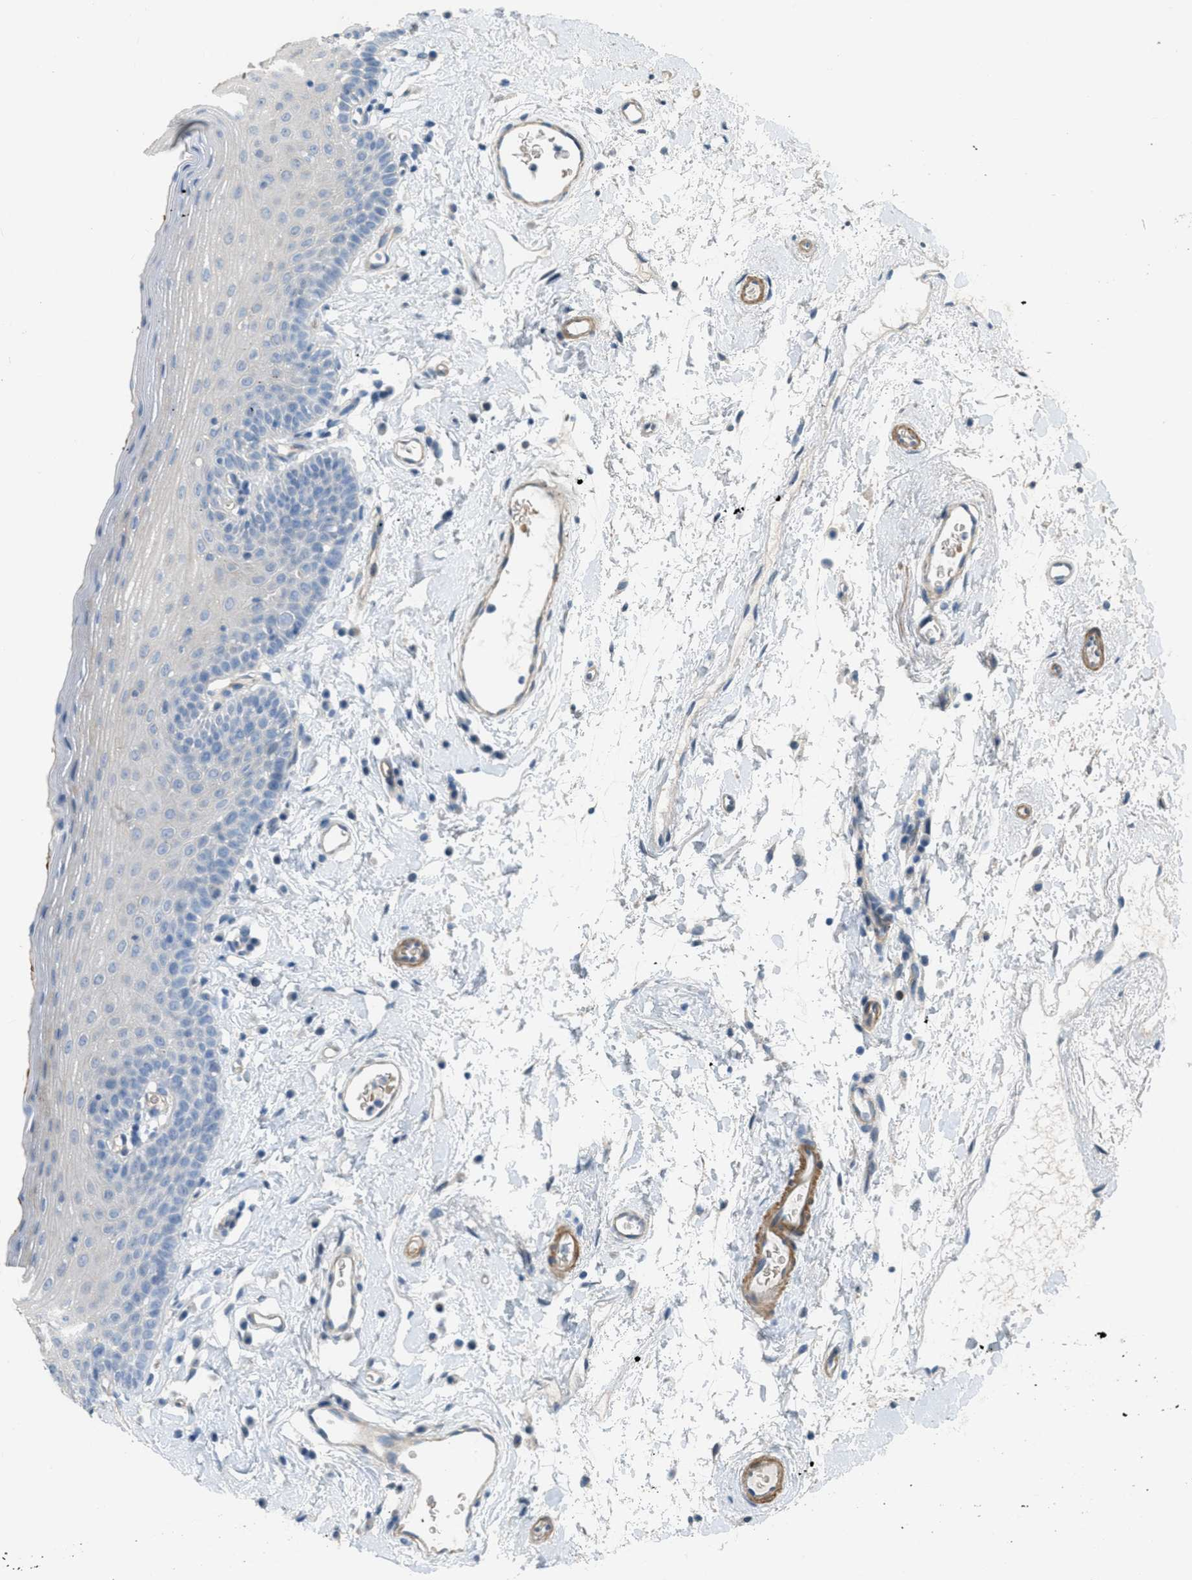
{"staining": {"intensity": "weak", "quantity": "<25%", "location": "cytoplasmic/membranous"}, "tissue": "oral mucosa", "cell_type": "Squamous epithelial cells", "image_type": "normal", "snomed": [{"axis": "morphology", "description": "Normal tissue, NOS"}, {"axis": "topography", "description": "Oral tissue"}], "caption": "Squamous epithelial cells are negative for brown protein staining in normal oral mucosa. (DAB (3,3'-diaminobenzidine) immunohistochemistry (IHC) visualized using brightfield microscopy, high magnification).", "gene": "MRS2", "patient": {"sex": "male", "age": 66}}